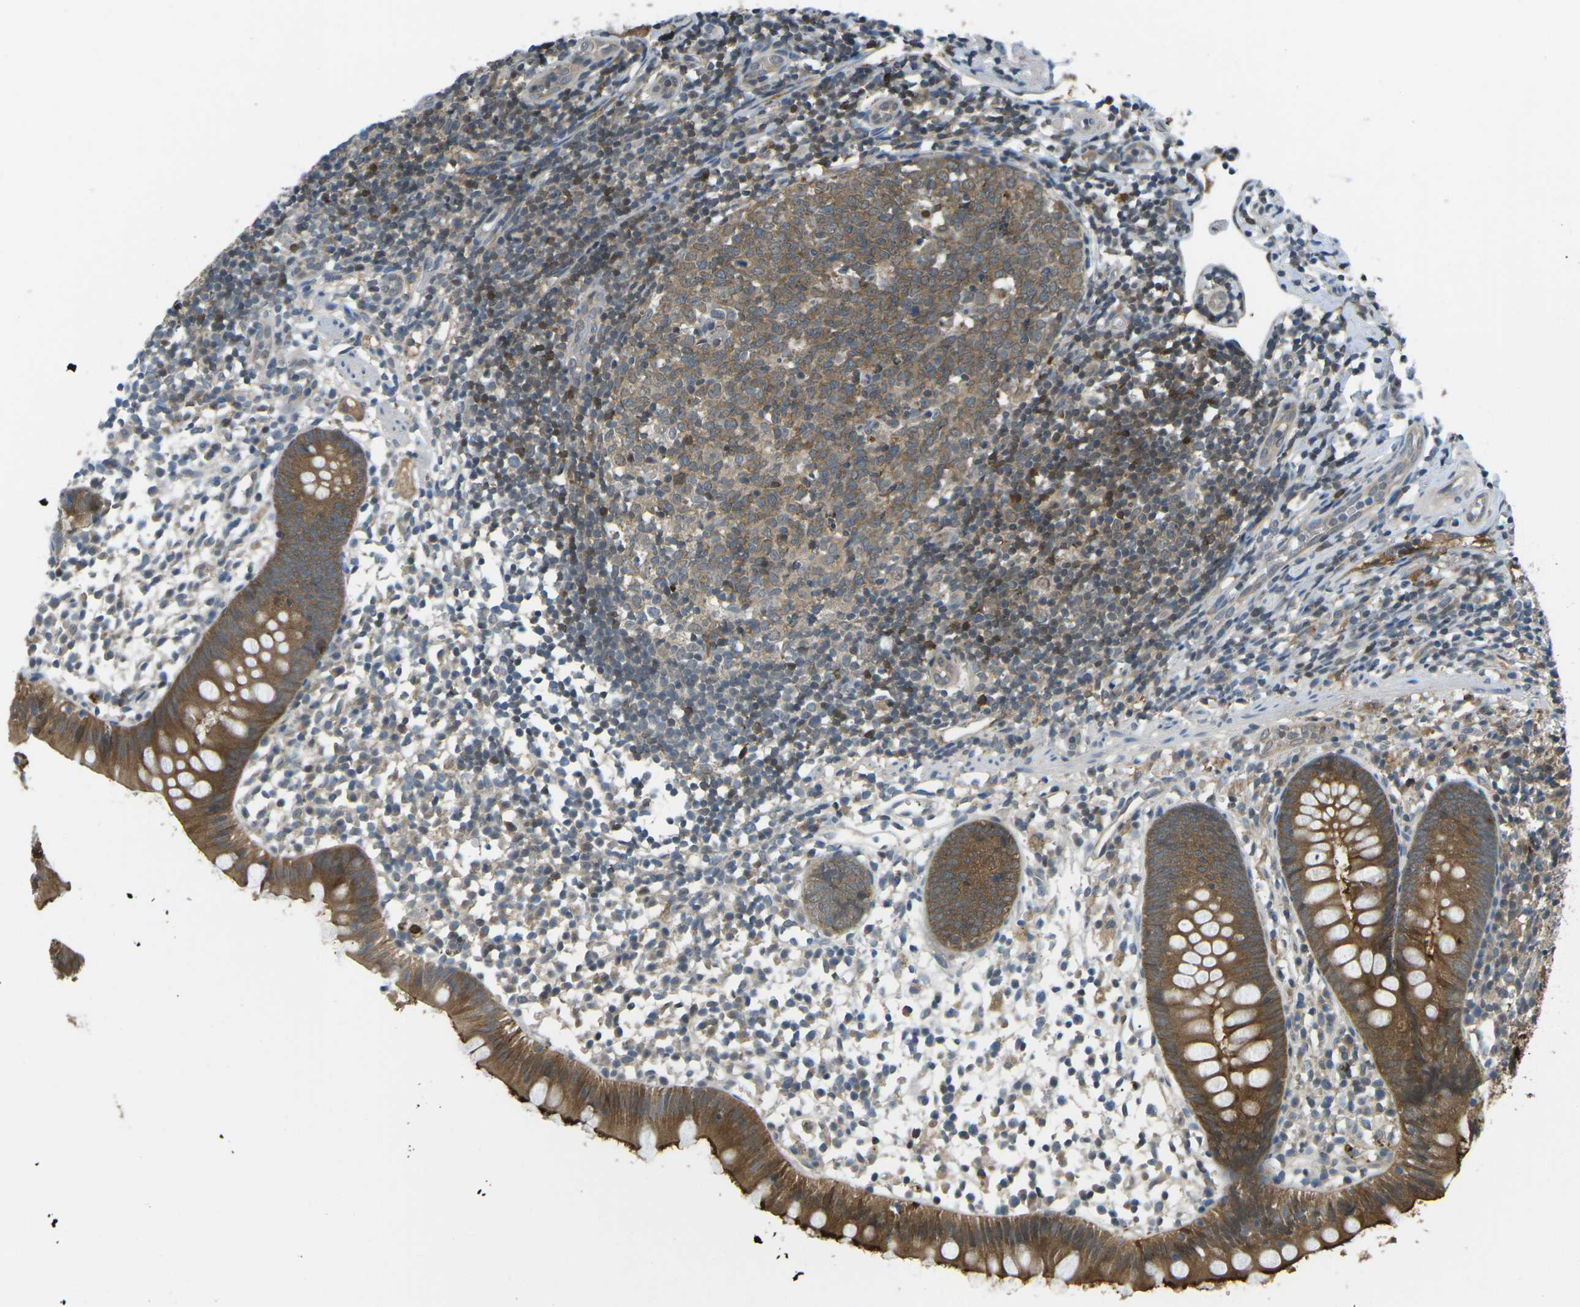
{"staining": {"intensity": "strong", "quantity": "25%-75%", "location": "cytoplasmic/membranous"}, "tissue": "appendix", "cell_type": "Glandular cells", "image_type": "normal", "snomed": [{"axis": "morphology", "description": "Normal tissue, NOS"}, {"axis": "topography", "description": "Appendix"}], "caption": "Immunohistochemical staining of unremarkable human appendix reveals high levels of strong cytoplasmic/membranous staining in about 25%-75% of glandular cells.", "gene": "PIEZO2", "patient": {"sex": "female", "age": 20}}